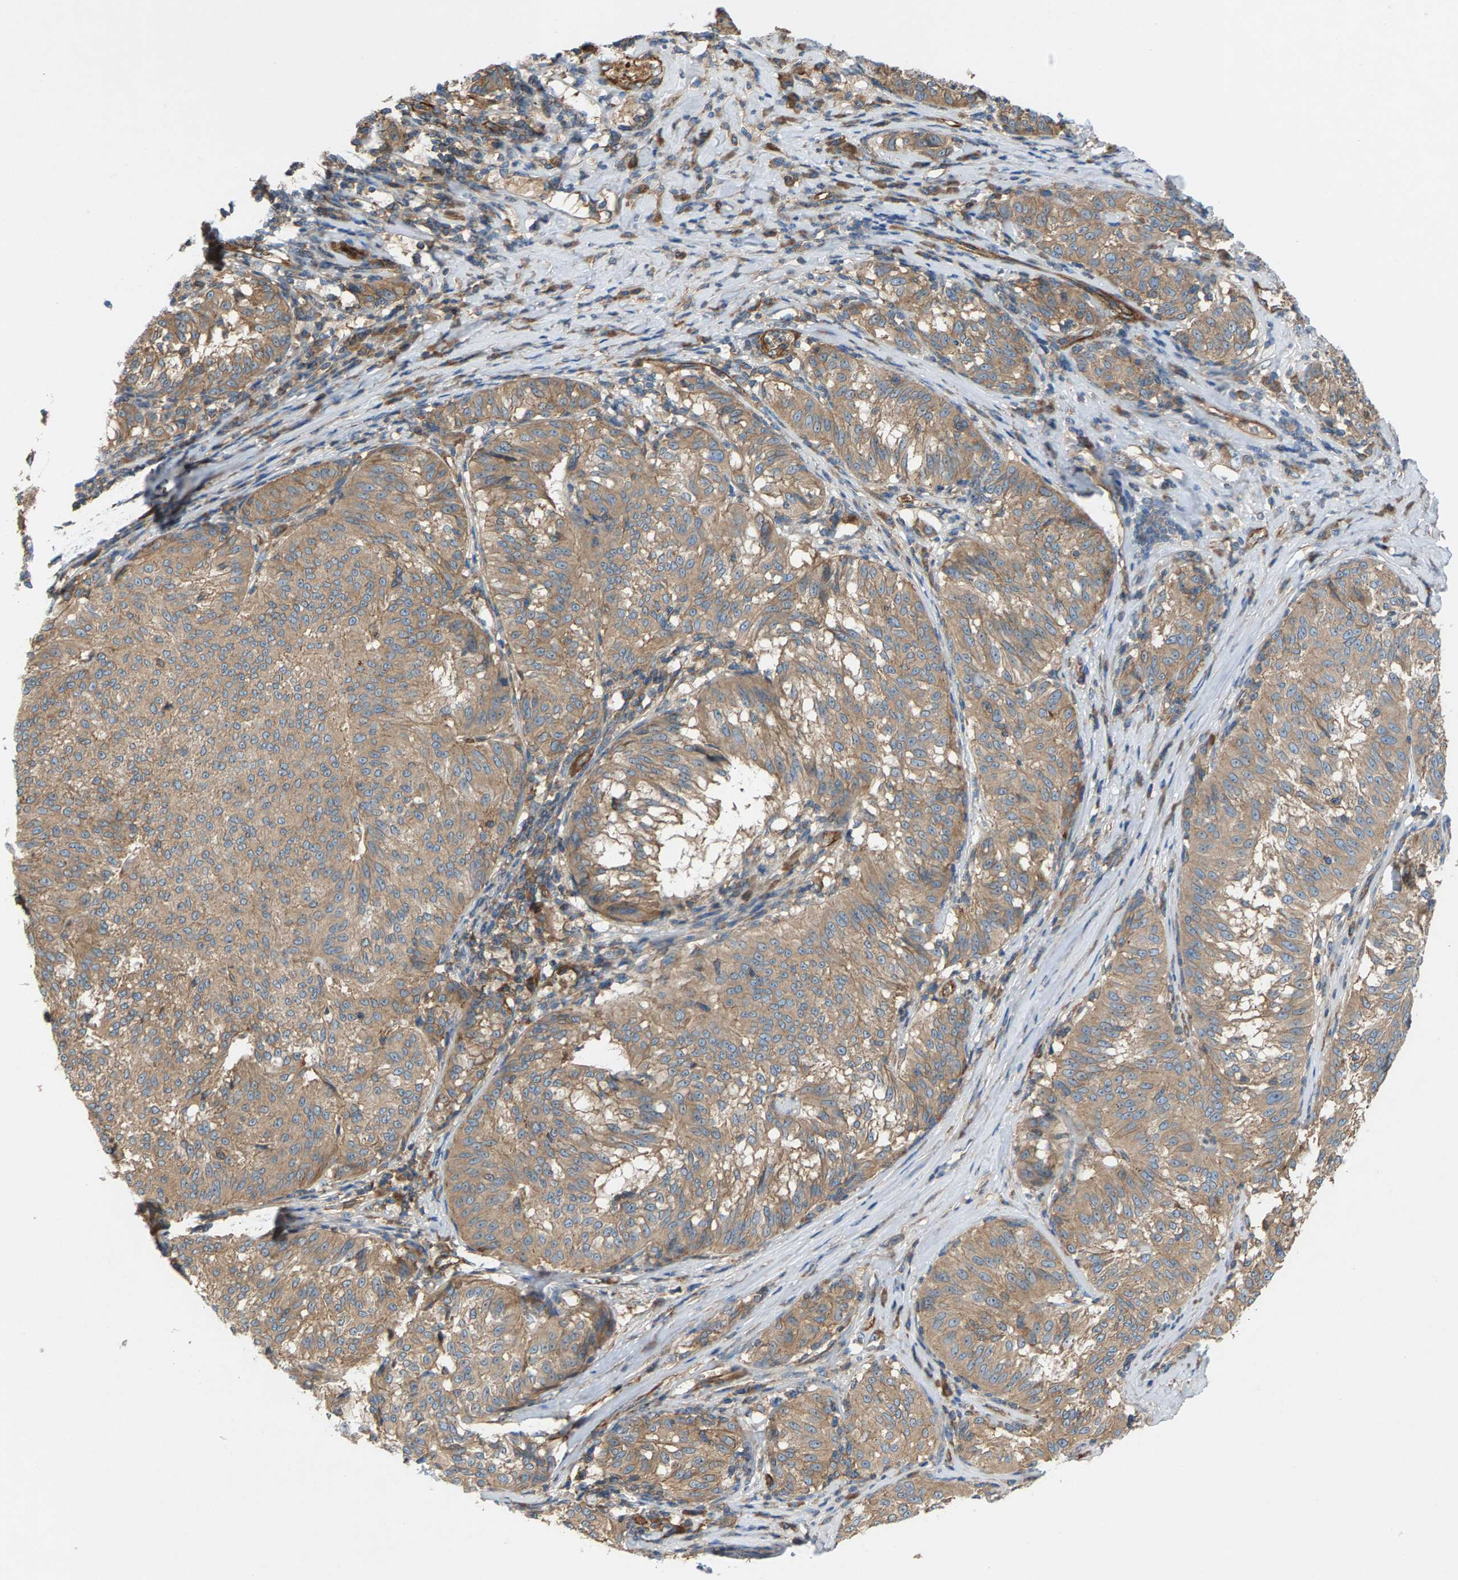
{"staining": {"intensity": "moderate", "quantity": ">75%", "location": "cytoplasmic/membranous"}, "tissue": "melanoma", "cell_type": "Tumor cells", "image_type": "cancer", "snomed": [{"axis": "morphology", "description": "Malignant melanoma, NOS"}, {"axis": "topography", "description": "Skin"}], "caption": "This is an image of immunohistochemistry staining of melanoma, which shows moderate expression in the cytoplasmic/membranous of tumor cells.", "gene": "PDCL", "patient": {"sex": "female", "age": 72}}